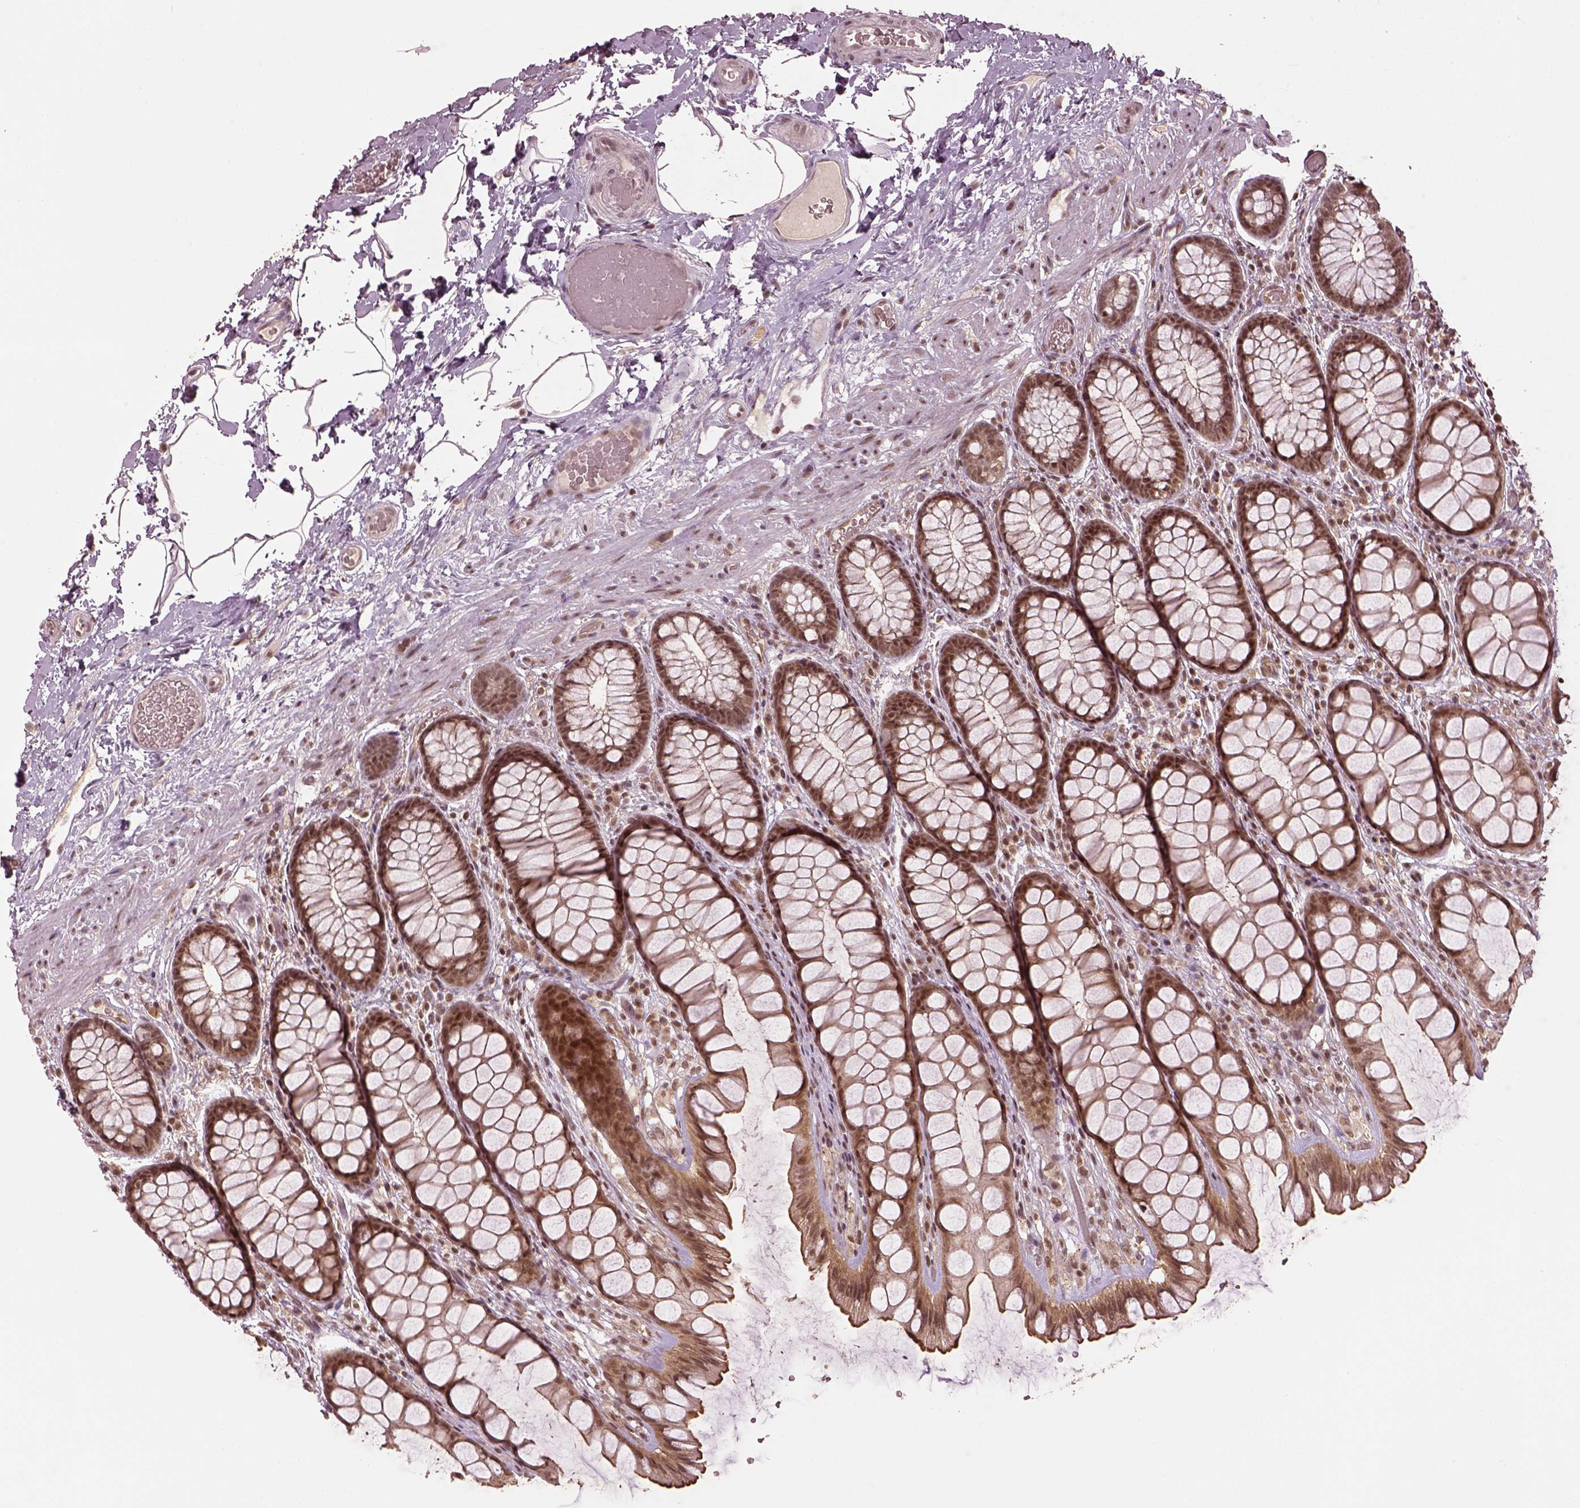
{"staining": {"intensity": "strong", "quantity": ">75%", "location": "nuclear"}, "tissue": "rectum", "cell_type": "Glandular cells", "image_type": "normal", "snomed": [{"axis": "morphology", "description": "Normal tissue, NOS"}, {"axis": "topography", "description": "Rectum"}], "caption": "Rectum stained with DAB (3,3'-diaminobenzidine) immunohistochemistry (IHC) exhibits high levels of strong nuclear staining in approximately >75% of glandular cells.", "gene": "BRD9", "patient": {"sex": "female", "age": 62}}